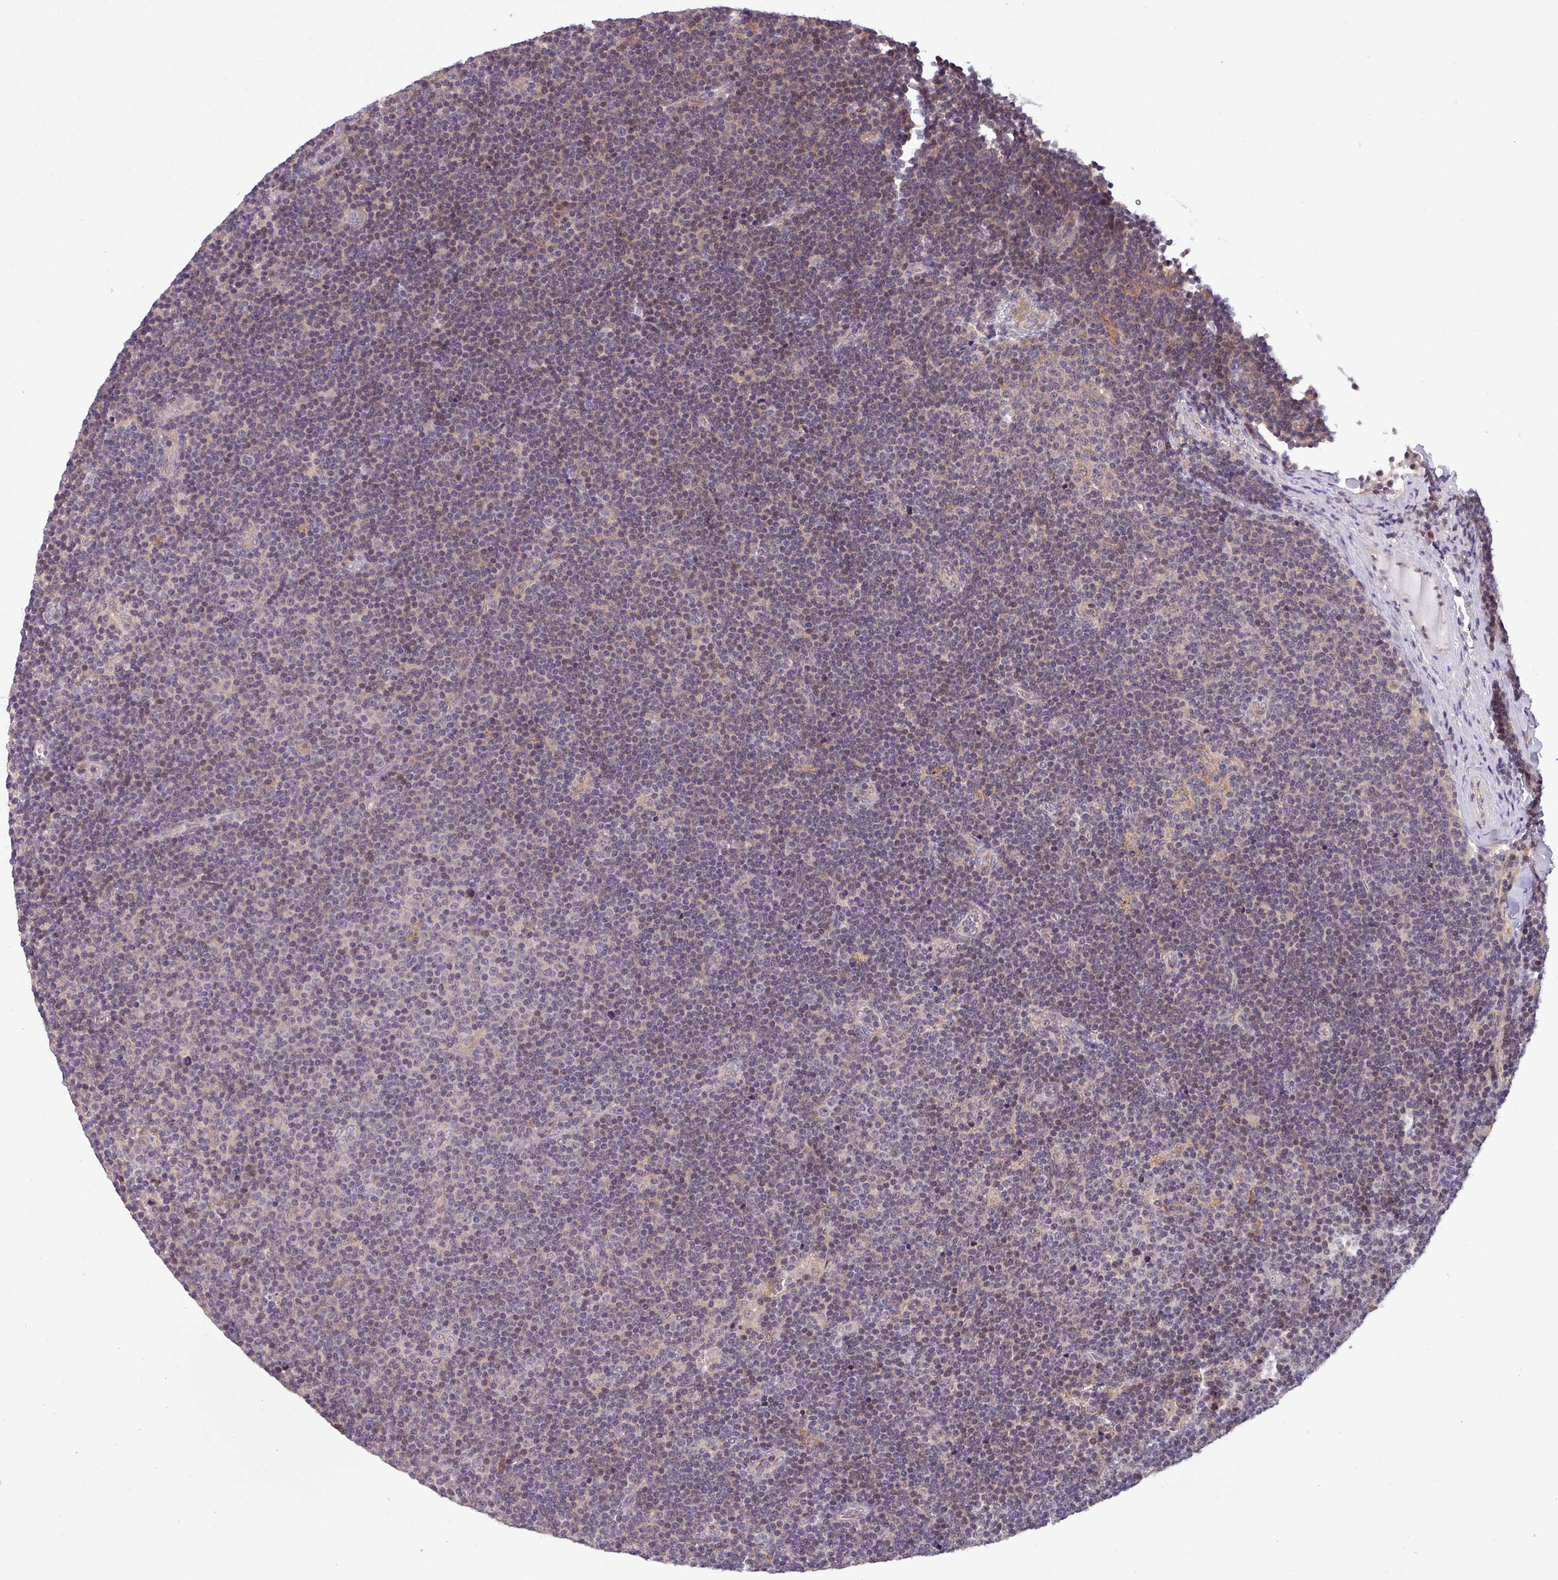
{"staining": {"intensity": "weak", "quantity": "<25%", "location": "nuclear"}, "tissue": "lymphoma", "cell_type": "Tumor cells", "image_type": "cancer", "snomed": [{"axis": "morphology", "description": "Malignant lymphoma, non-Hodgkin's type, Low grade"}, {"axis": "topography", "description": "Lymph node"}], "caption": "Lymphoma was stained to show a protein in brown. There is no significant staining in tumor cells.", "gene": "NPFFR1", "patient": {"sex": "male", "age": 48}}